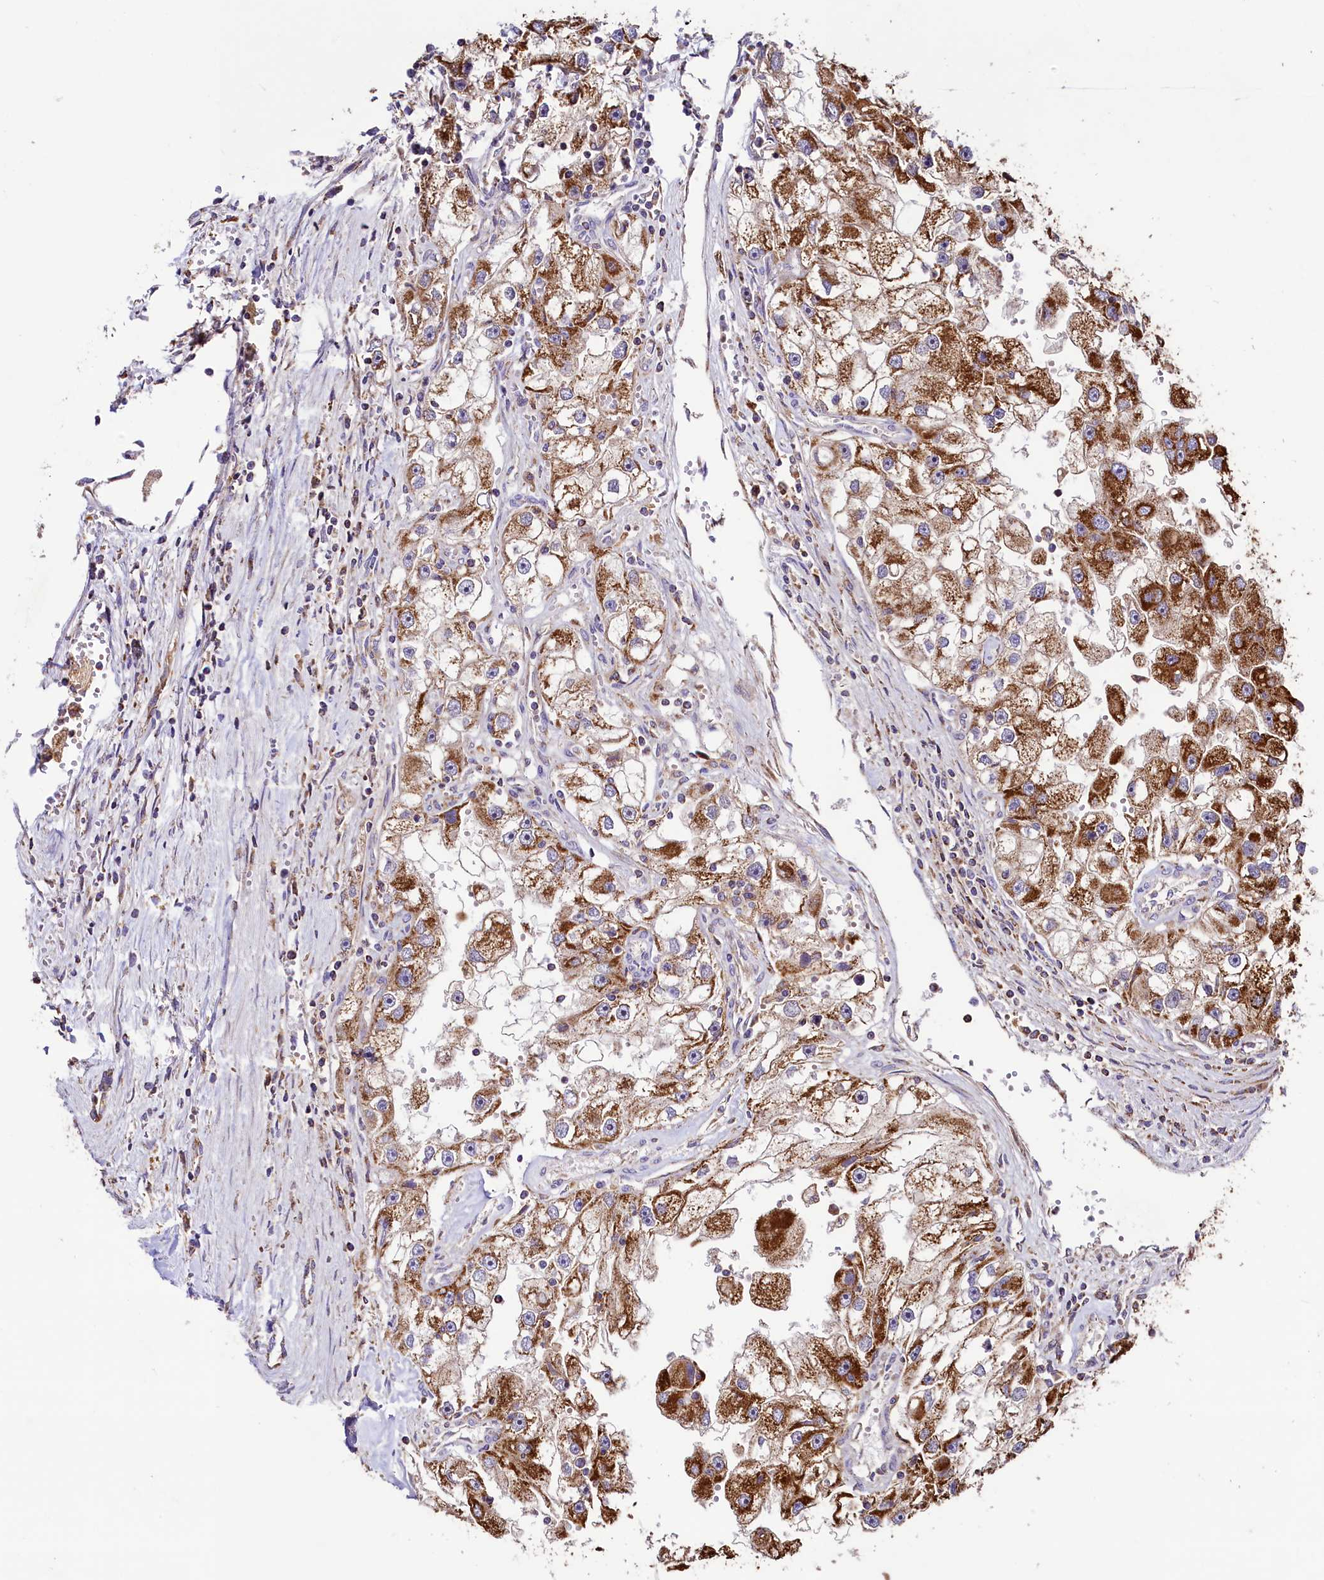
{"staining": {"intensity": "strong", "quantity": ">75%", "location": "cytoplasmic/membranous"}, "tissue": "renal cancer", "cell_type": "Tumor cells", "image_type": "cancer", "snomed": [{"axis": "morphology", "description": "Adenocarcinoma, NOS"}, {"axis": "topography", "description": "Kidney"}], "caption": "The photomicrograph displays staining of adenocarcinoma (renal), revealing strong cytoplasmic/membranous protein staining (brown color) within tumor cells.", "gene": "STARD5", "patient": {"sex": "male", "age": 63}}